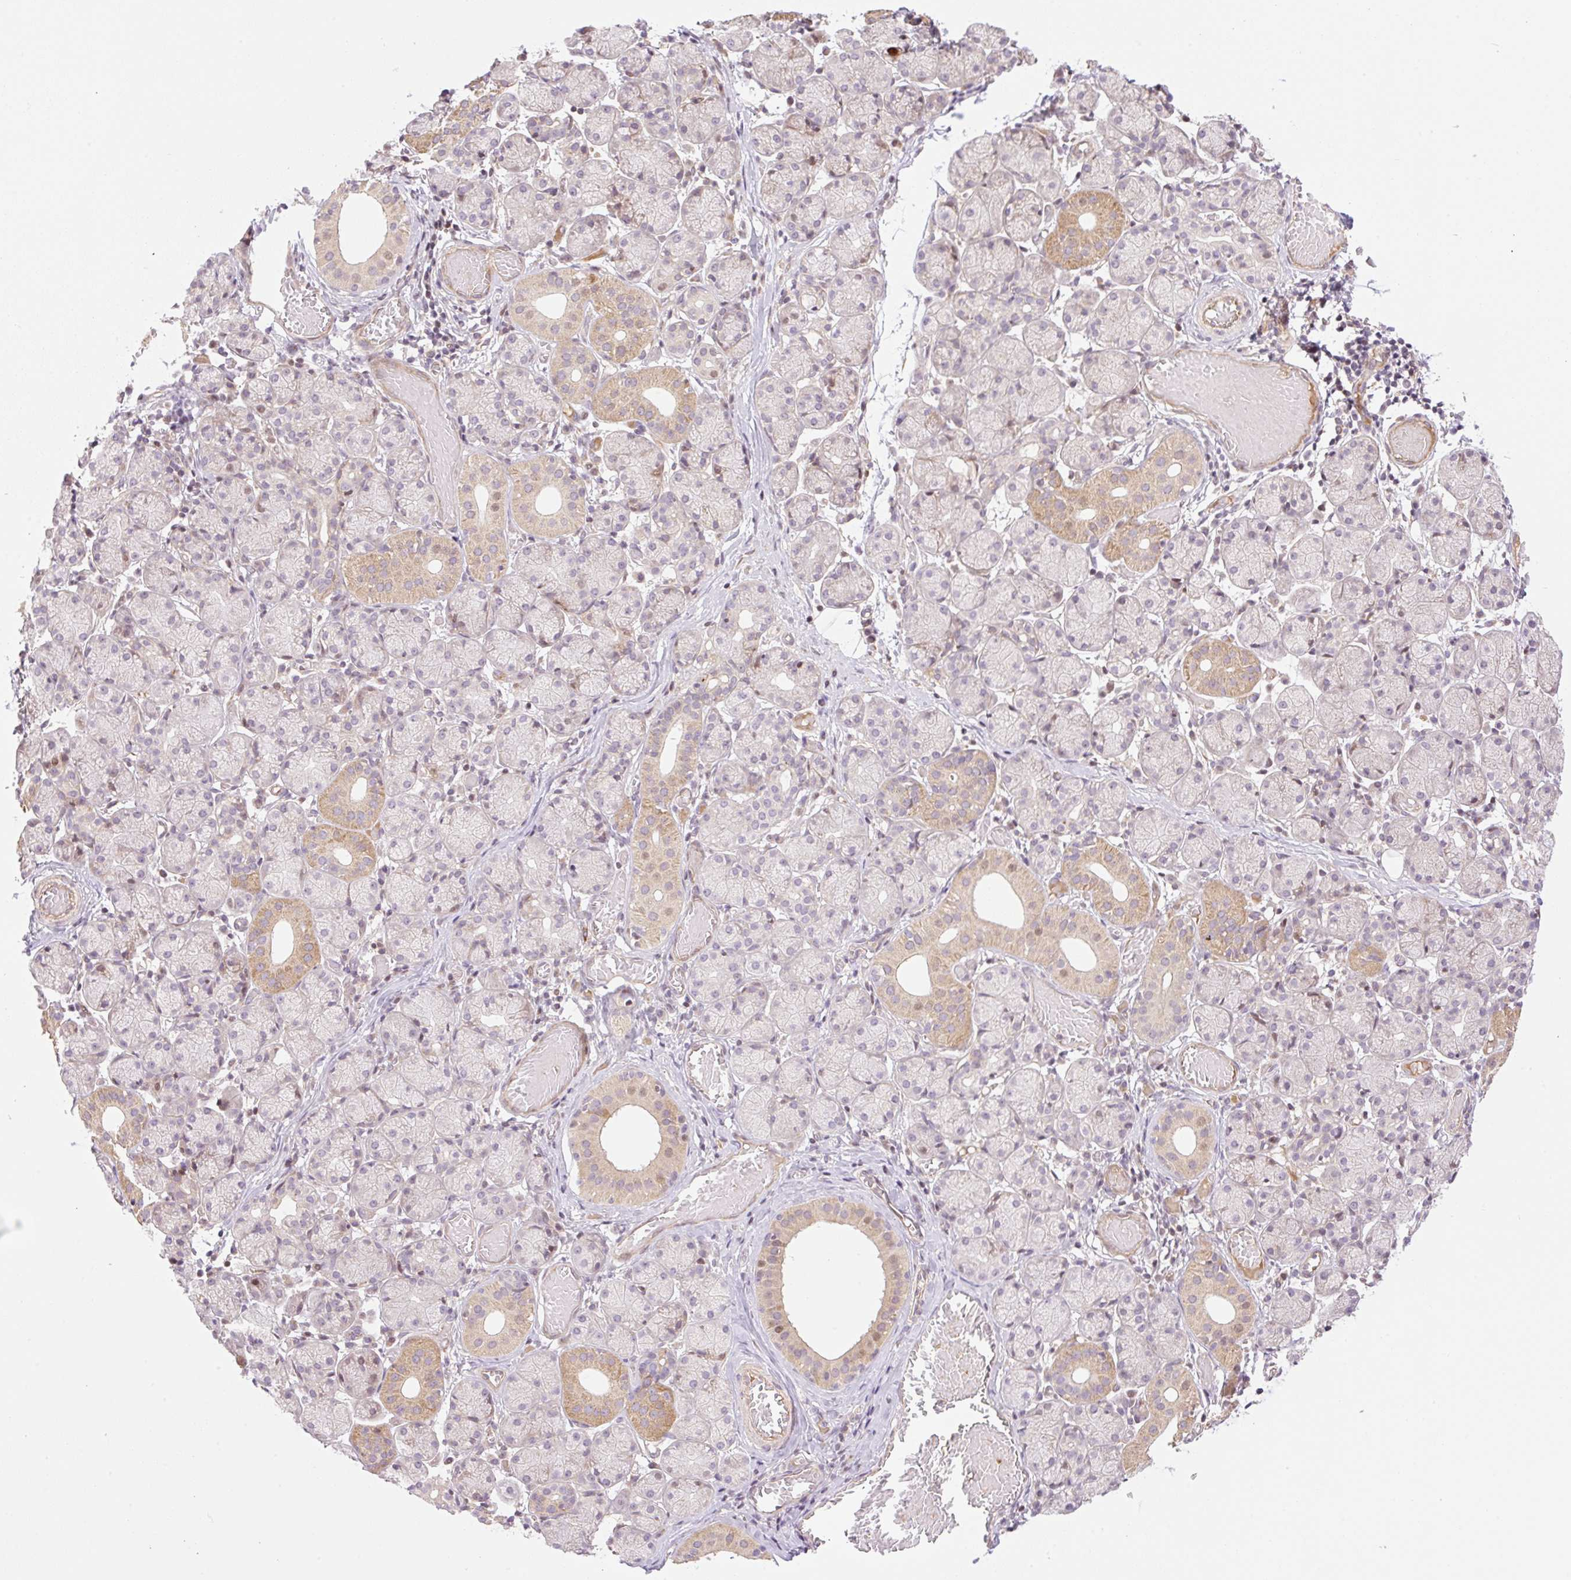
{"staining": {"intensity": "moderate", "quantity": "<25%", "location": "cytoplasmic/membranous,nuclear"}, "tissue": "salivary gland", "cell_type": "Glandular cells", "image_type": "normal", "snomed": [{"axis": "morphology", "description": "Normal tissue, NOS"}, {"axis": "topography", "description": "Salivary gland"}], "caption": "Glandular cells show moderate cytoplasmic/membranous,nuclear positivity in approximately <25% of cells in benign salivary gland.", "gene": "ZNF394", "patient": {"sex": "female", "age": 24}}